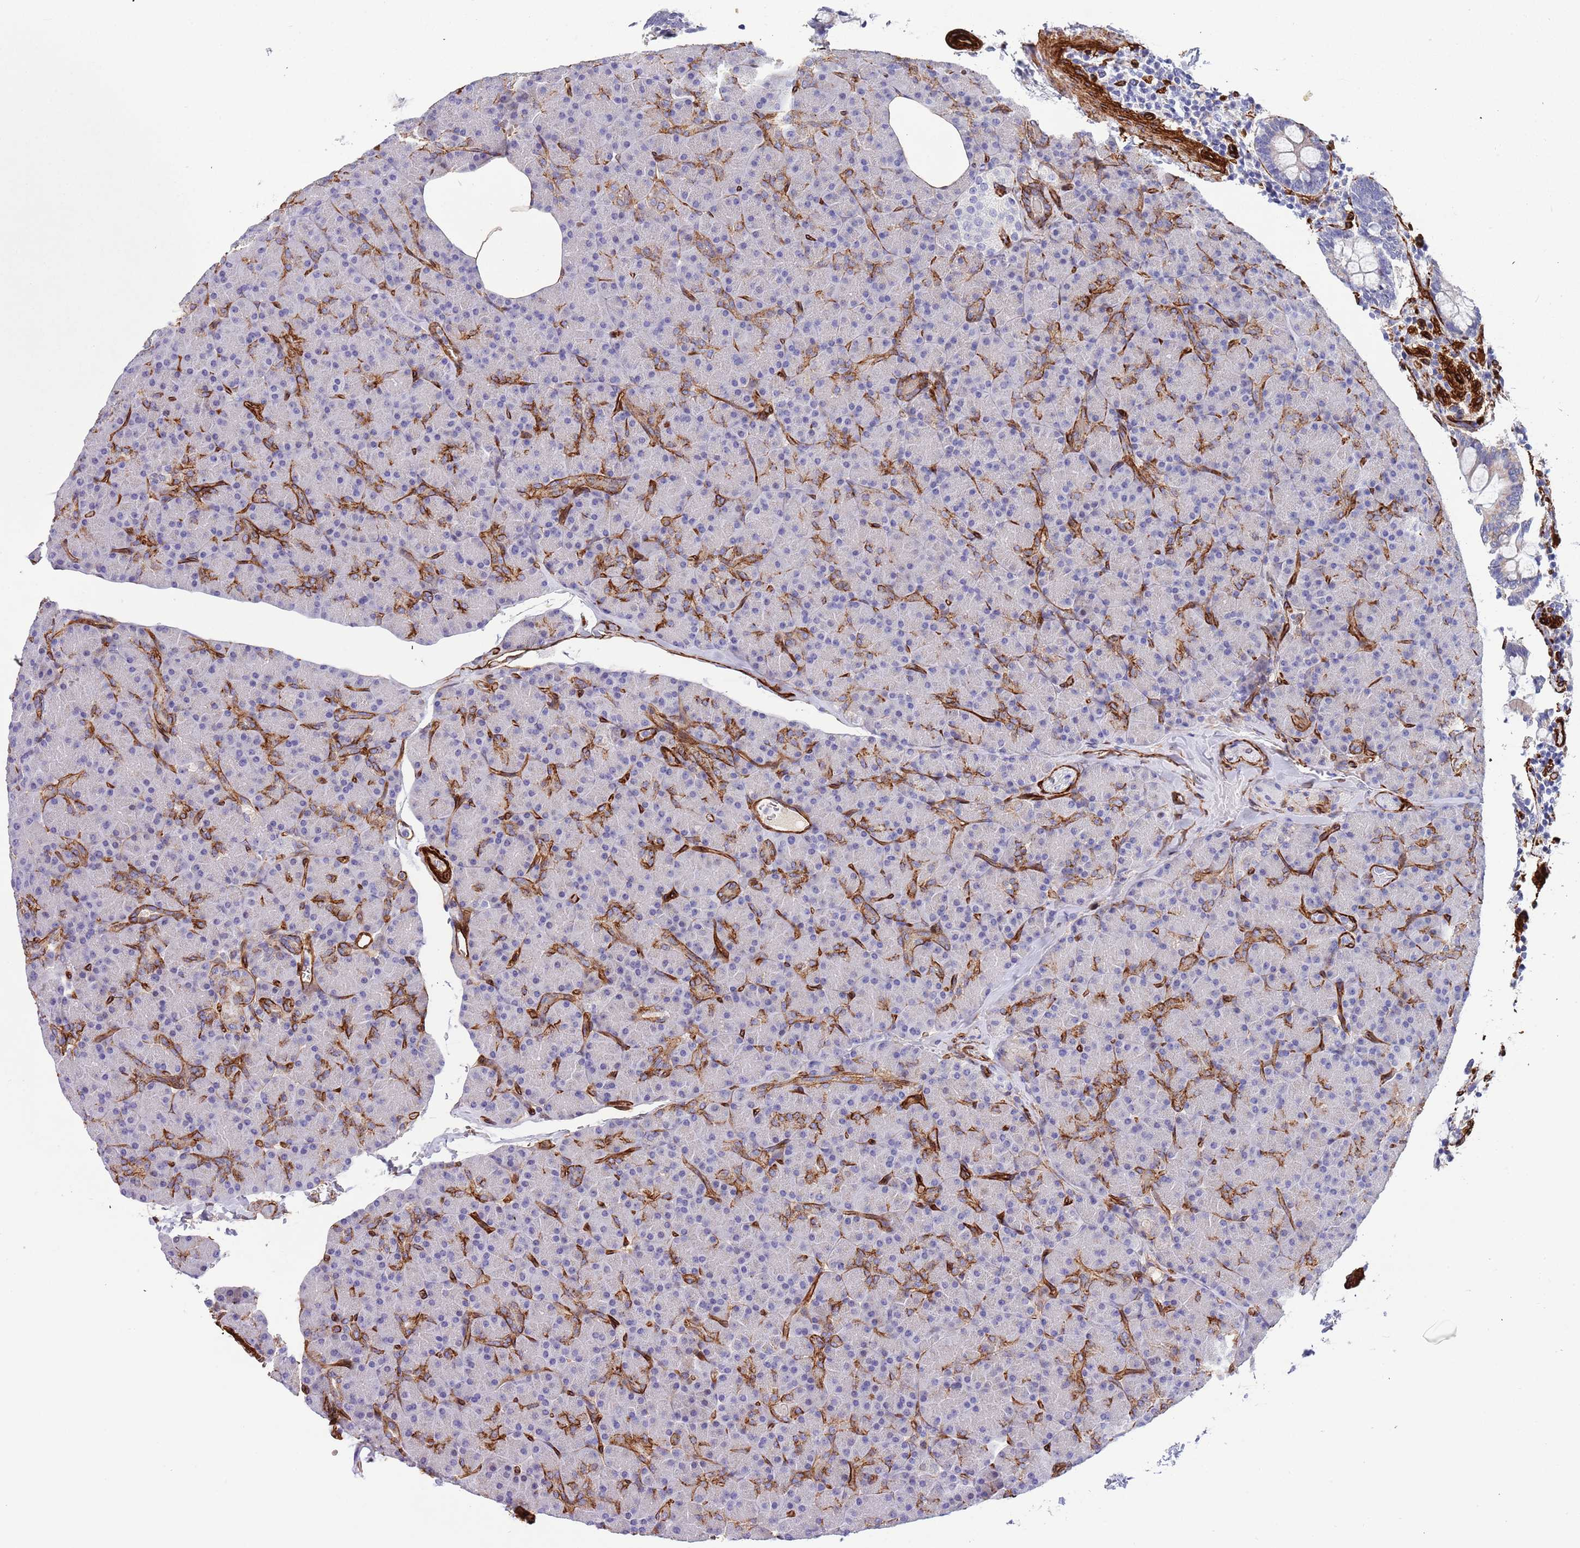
{"staining": {"intensity": "moderate", "quantity": "25%-75%", "location": "cytoplasmic/membranous"}, "tissue": "pancreas", "cell_type": "Exocrine glandular cells", "image_type": "normal", "snomed": [{"axis": "morphology", "description": "Normal tissue, NOS"}, {"axis": "topography", "description": "Pancreas"}], "caption": "High-magnification brightfield microscopy of benign pancreas stained with DAB (3,3'-diaminobenzidine) (brown) and counterstained with hematoxylin (blue). exocrine glandular cells exhibit moderate cytoplasmic/membranous staining is appreciated in approximately25%-75% of cells.", "gene": "CAV2", "patient": {"sex": "female", "age": 43}}